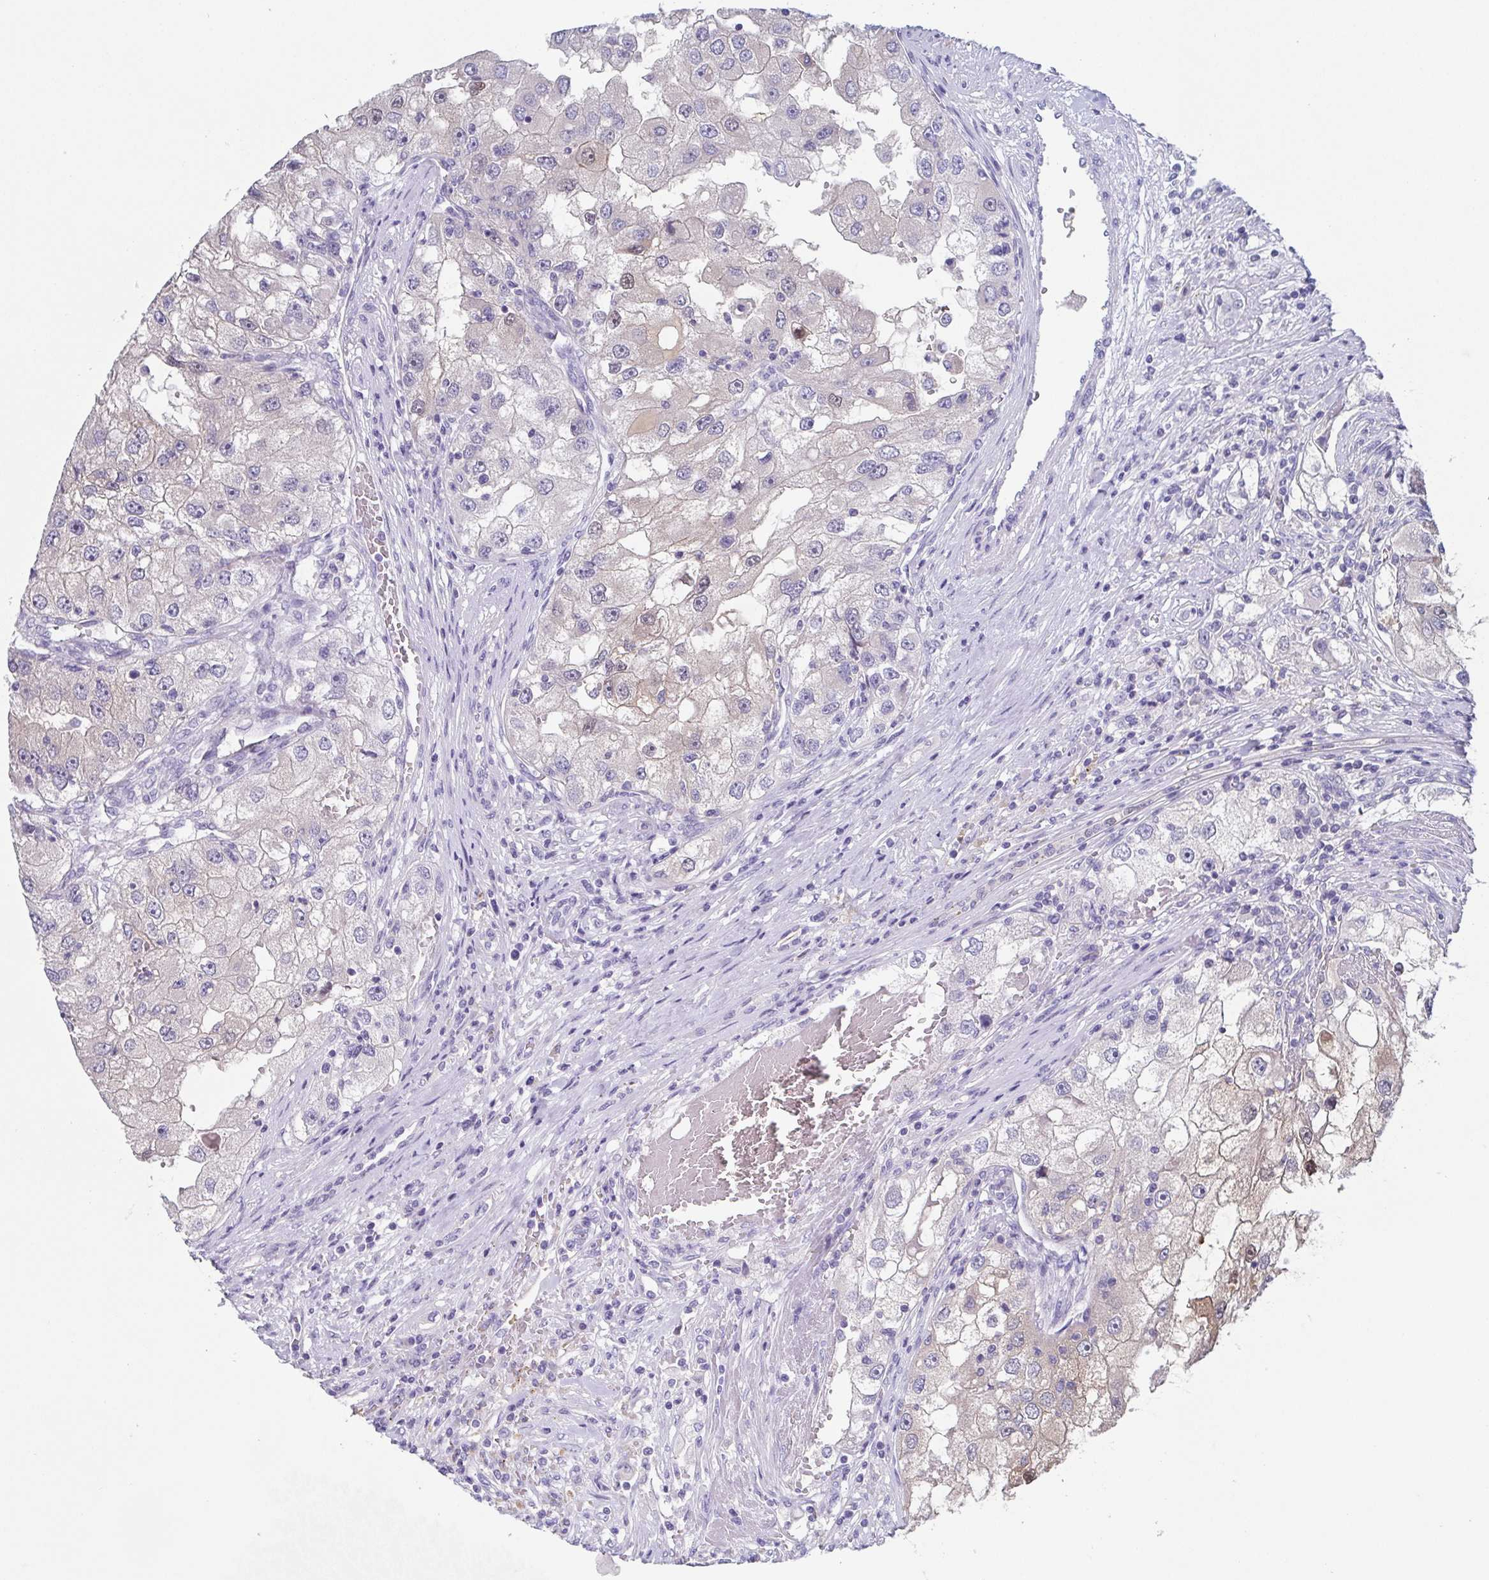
{"staining": {"intensity": "weak", "quantity": "<25%", "location": "nuclear"}, "tissue": "renal cancer", "cell_type": "Tumor cells", "image_type": "cancer", "snomed": [{"axis": "morphology", "description": "Adenocarcinoma, NOS"}, {"axis": "topography", "description": "Kidney"}], "caption": "A high-resolution image shows immunohistochemistry (IHC) staining of renal cancer (adenocarcinoma), which reveals no significant staining in tumor cells.", "gene": "SSC4D", "patient": {"sex": "male", "age": 63}}